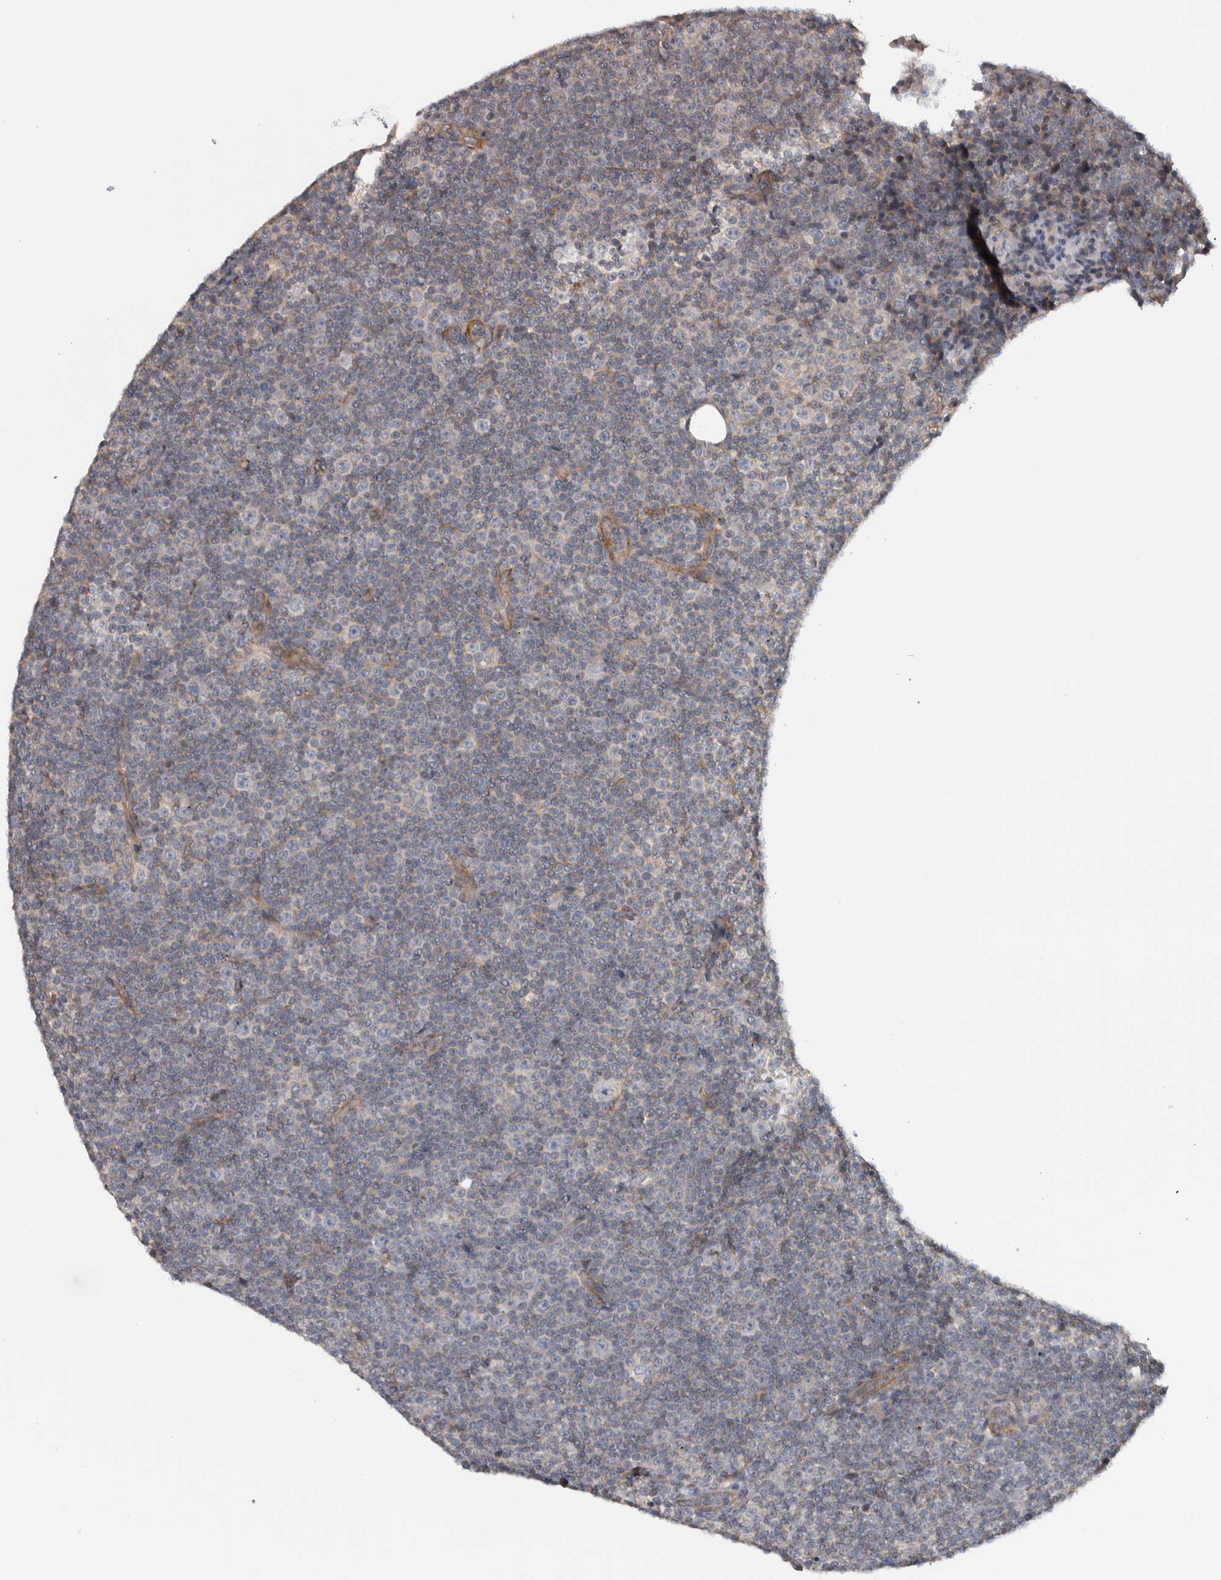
{"staining": {"intensity": "negative", "quantity": "none", "location": "none"}, "tissue": "lymphoma", "cell_type": "Tumor cells", "image_type": "cancer", "snomed": [{"axis": "morphology", "description": "Malignant lymphoma, non-Hodgkin's type, Low grade"}, {"axis": "topography", "description": "Lymph node"}], "caption": "Human lymphoma stained for a protein using immunohistochemistry (IHC) shows no expression in tumor cells.", "gene": "CHMP4C", "patient": {"sex": "female", "age": 67}}